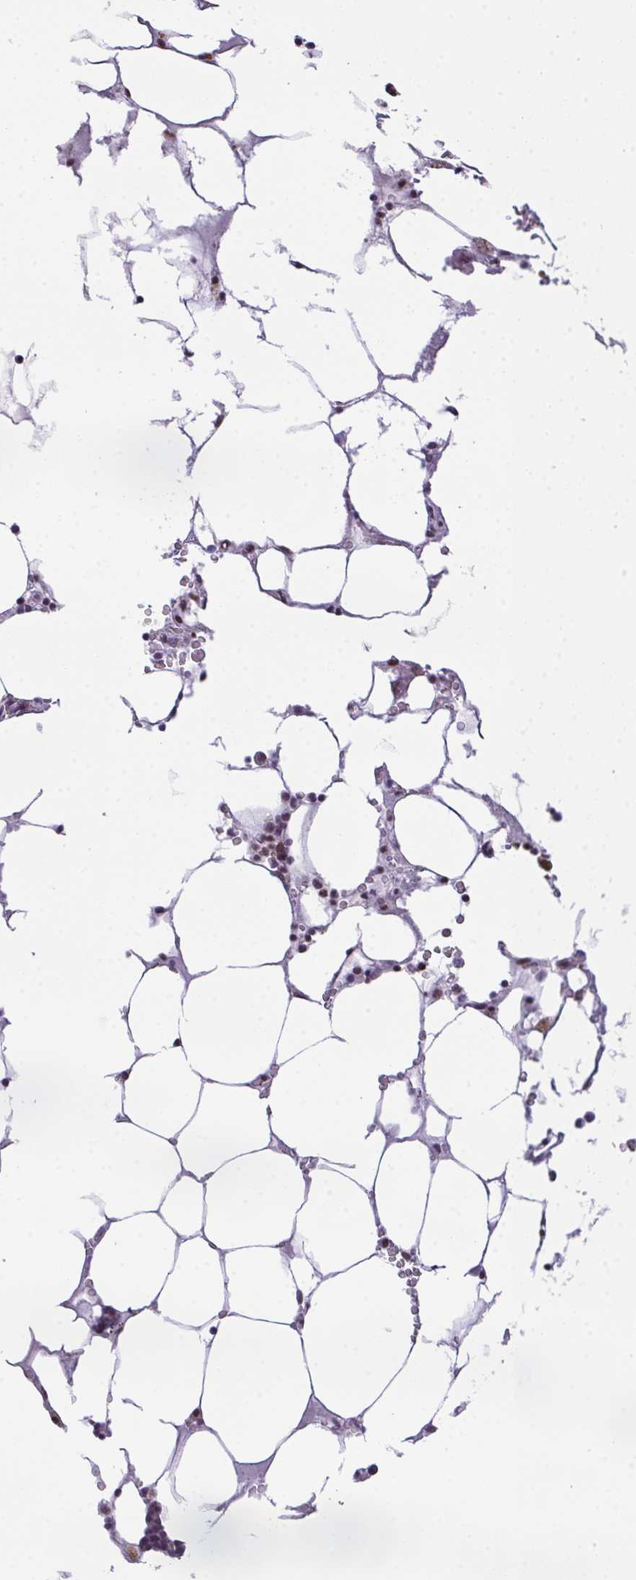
{"staining": {"intensity": "moderate", "quantity": "<25%", "location": "nuclear"}, "tissue": "bone marrow", "cell_type": "Hematopoietic cells", "image_type": "normal", "snomed": [{"axis": "morphology", "description": "Normal tissue, NOS"}, {"axis": "topography", "description": "Bone marrow"}], "caption": "Protein staining shows moderate nuclear positivity in about <25% of hematopoietic cells in normal bone marrow.", "gene": "ZNF800", "patient": {"sex": "male", "age": 64}}